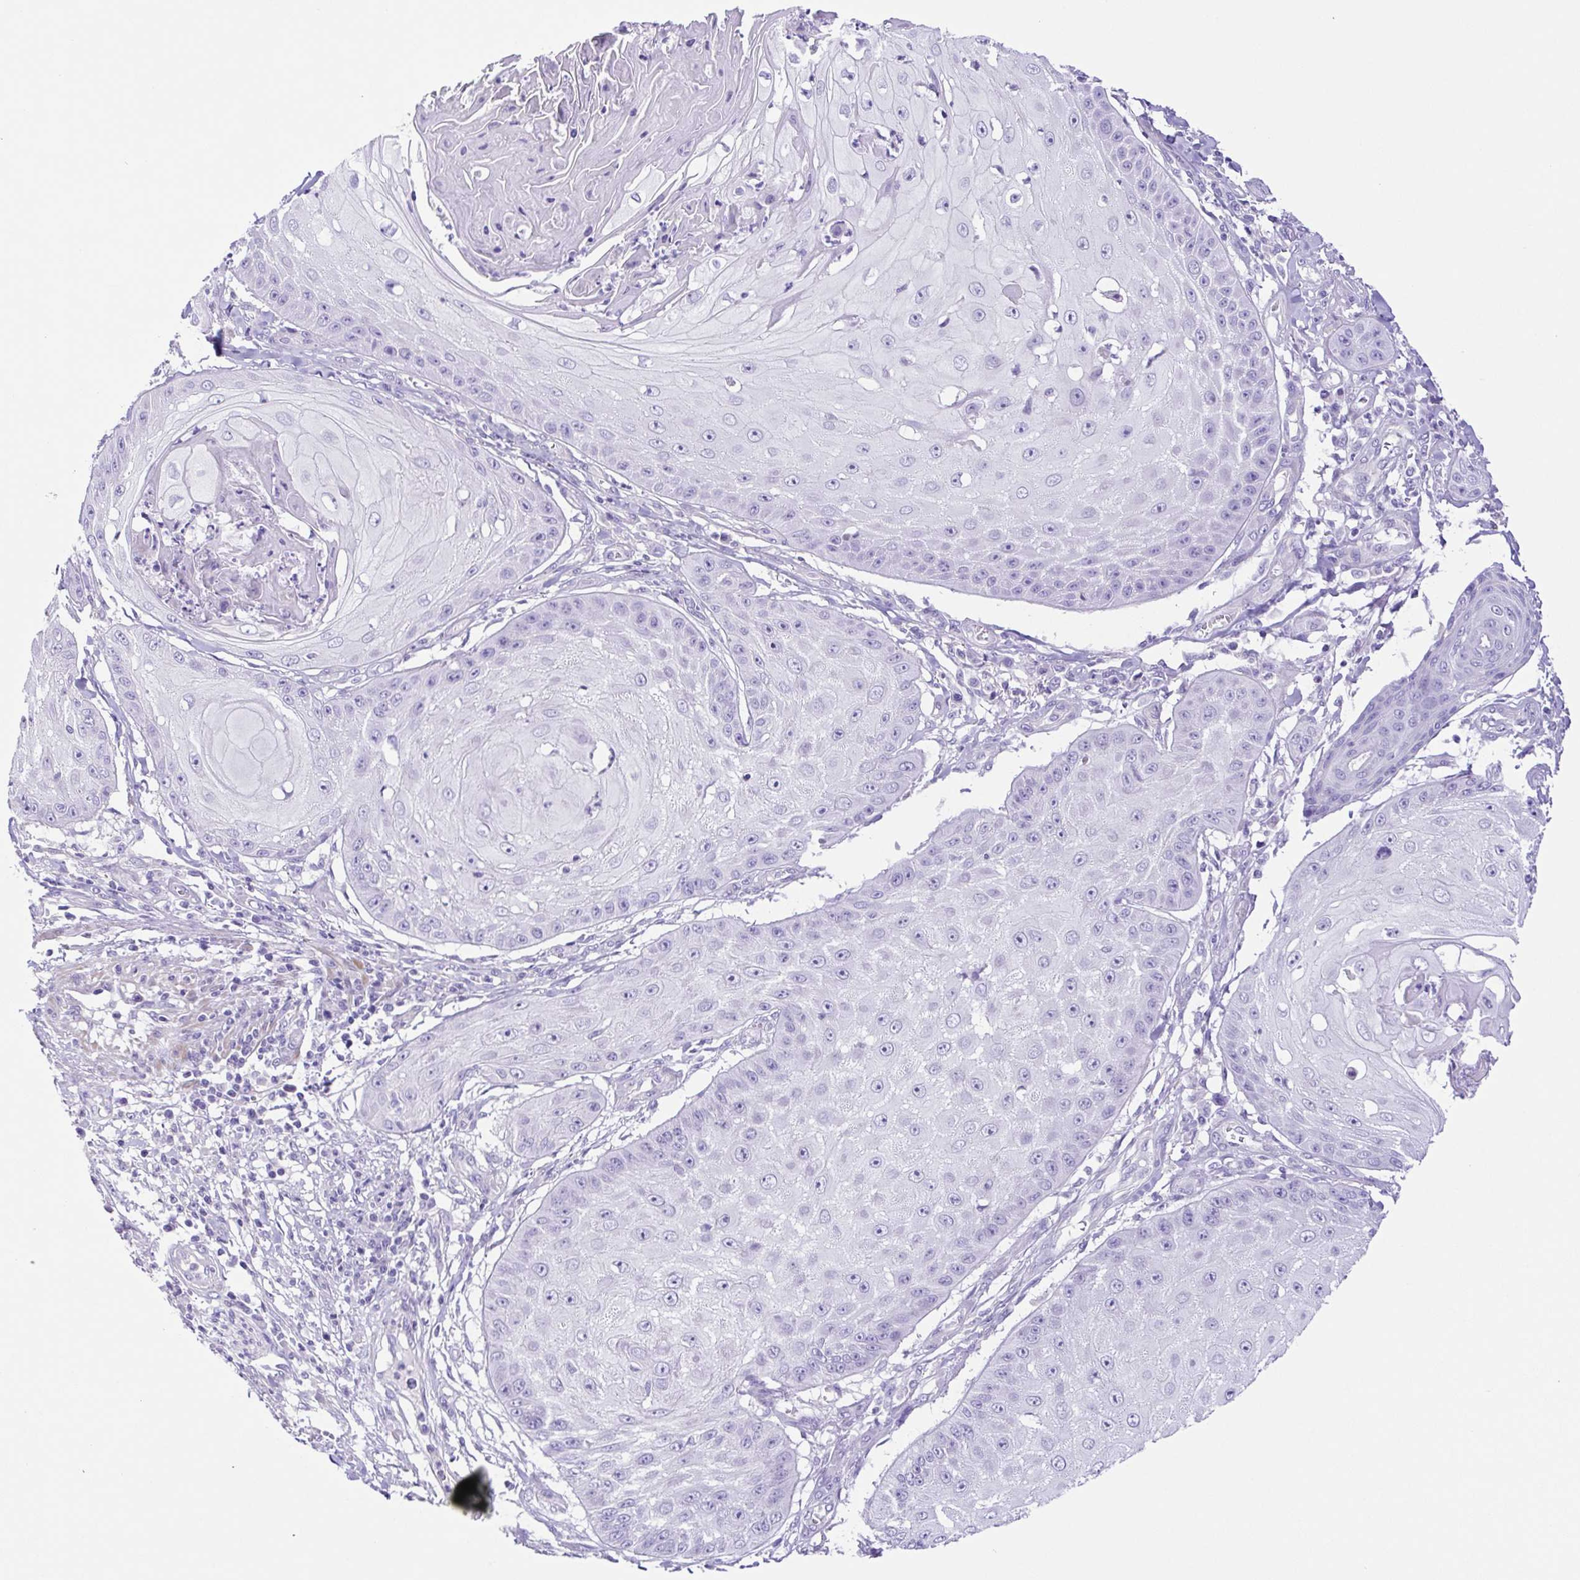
{"staining": {"intensity": "negative", "quantity": "none", "location": "none"}, "tissue": "skin cancer", "cell_type": "Tumor cells", "image_type": "cancer", "snomed": [{"axis": "morphology", "description": "Squamous cell carcinoma, NOS"}, {"axis": "topography", "description": "Skin"}], "caption": "Photomicrograph shows no protein expression in tumor cells of skin cancer (squamous cell carcinoma) tissue.", "gene": "ISM2", "patient": {"sex": "male", "age": 70}}